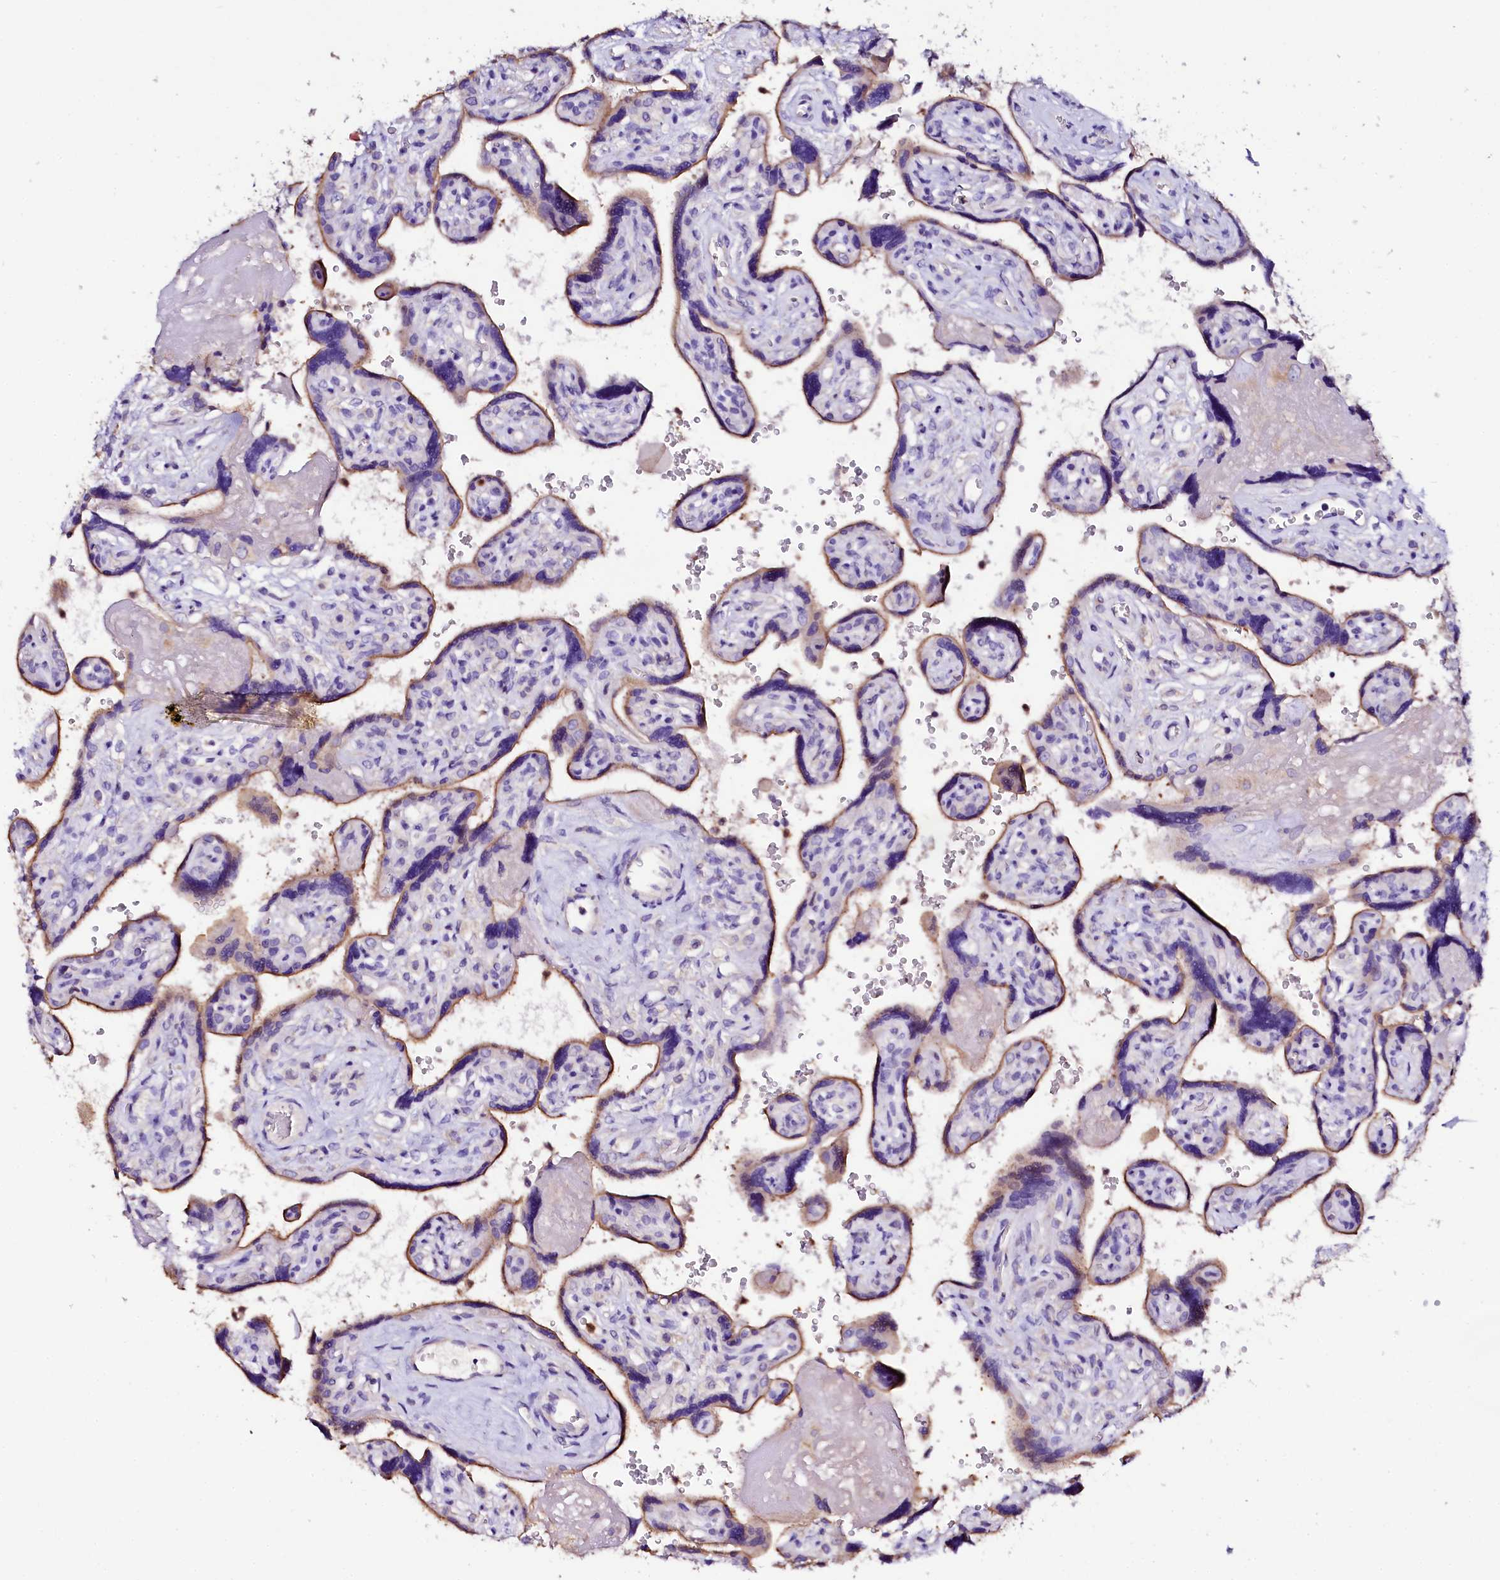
{"staining": {"intensity": "moderate", "quantity": "25%-75%", "location": "cytoplasmic/membranous"}, "tissue": "placenta", "cell_type": "Trophoblastic cells", "image_type": "normal", "snomed": [{"axis": "morphology", "description": "Normal tissue, NOS"}, {"axis": "topography", "description": "Placenta"}], "caption": "This photomicrograph reveals immunohistochemistry (IHC) staining of normal placenta, with medium moderate cytoplasmic/membranous staining in approximately 25%-75% of trophoblastic cells.", "gene": "NAA16", "patient": {"sex": "female", "age": 39}}